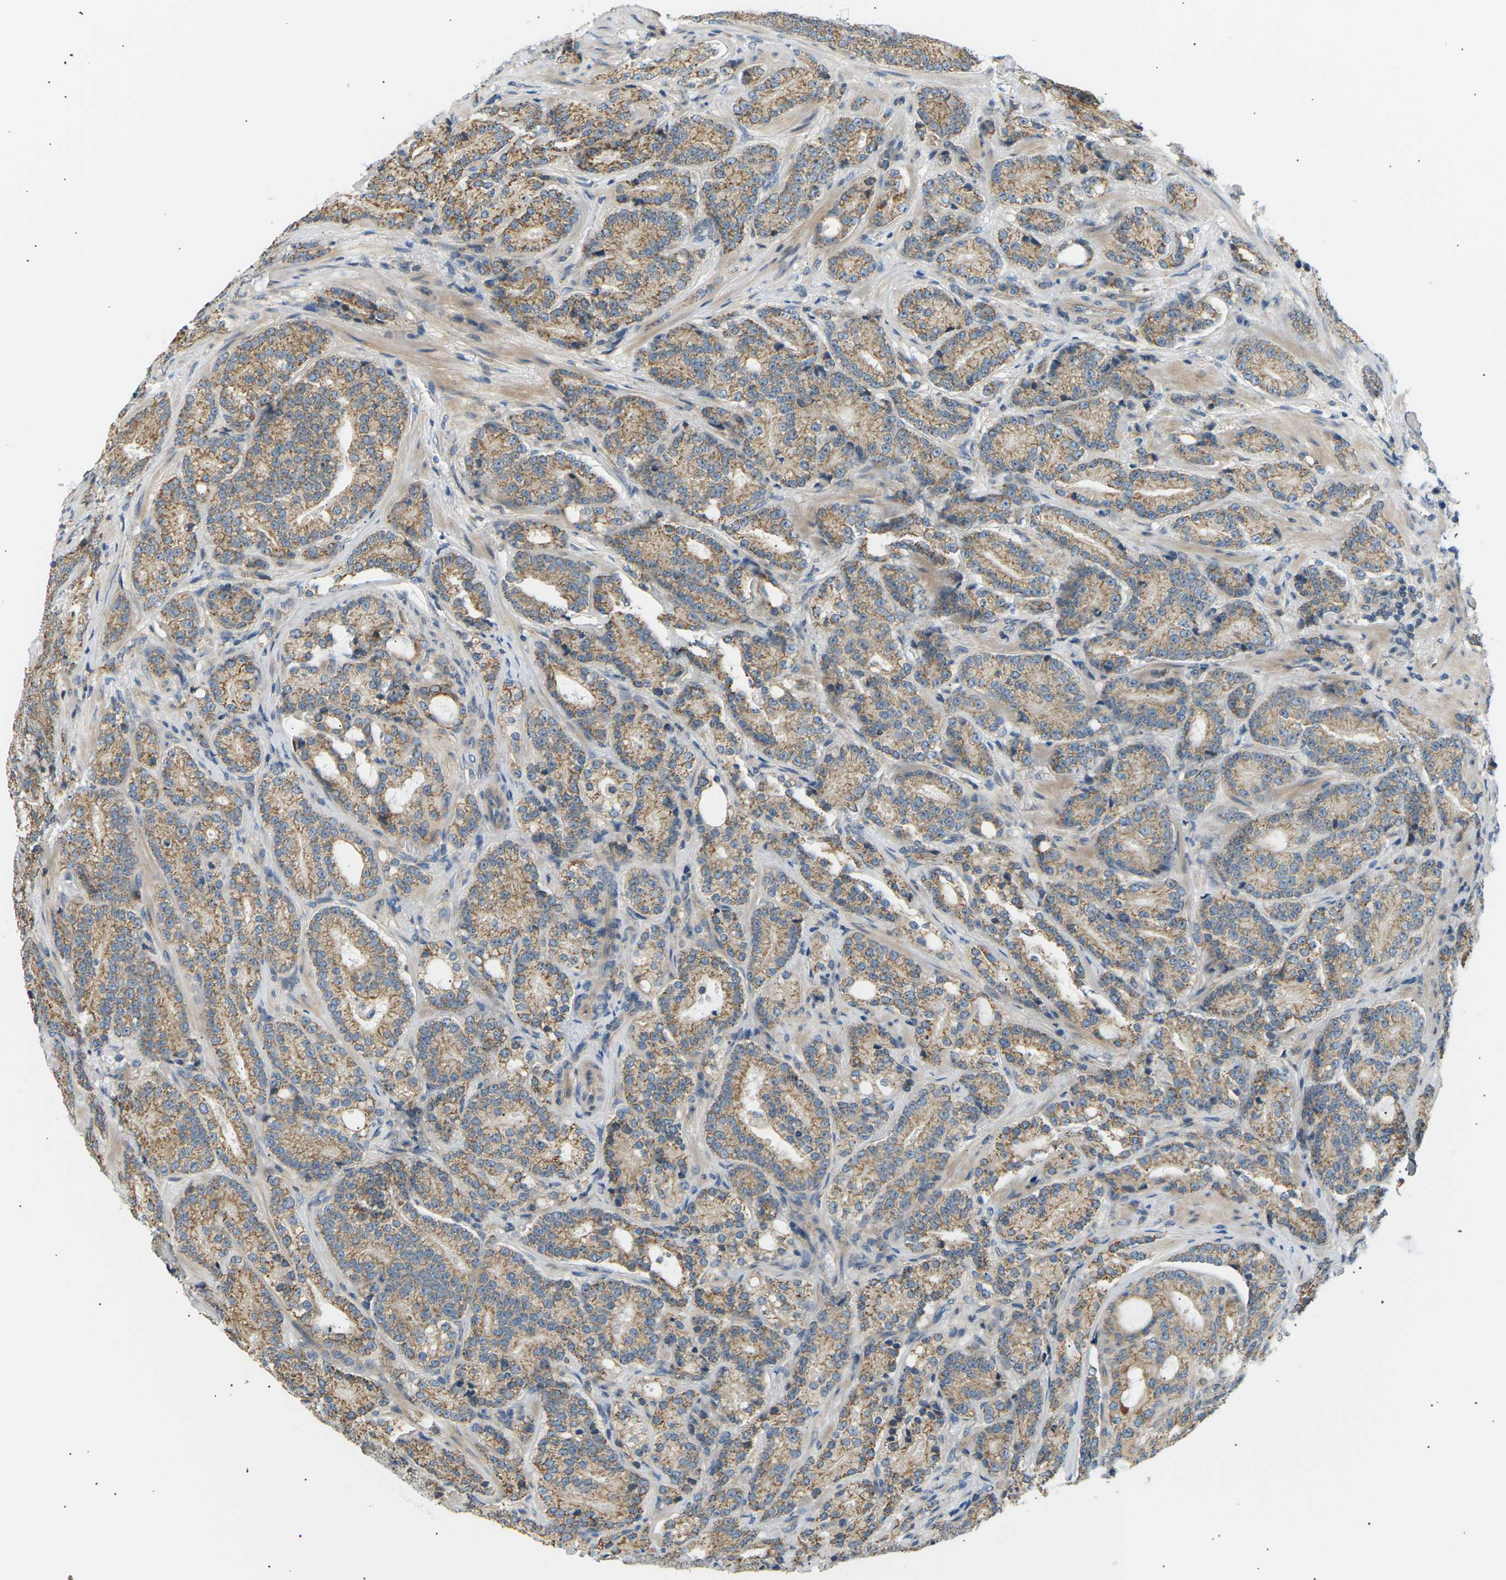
{"staining": {"intensity": "moderate", "quantity": ">75%", "location": "cytoplasmic/membranous"}, "tissue": "prostate cancer", "cell_type": "Tumor cells", "image_type": "cancer", "snomed": [{"axis": "morphology", "description": "Adenocarcinoma, High grade"}, {"axis": "topography", "description": "Prostate"}], "caption": "An image of human prostate cancer (high-grade adenocarcinoma) stained for a protein demonstrates moderate cytoplasmic/membranous brown staining in tumor cells. (Brightfield microscopy of DAB IHC at high magnification).", "gene": "TBC1D8", "patient": {"sex": "male", "age": 61}}